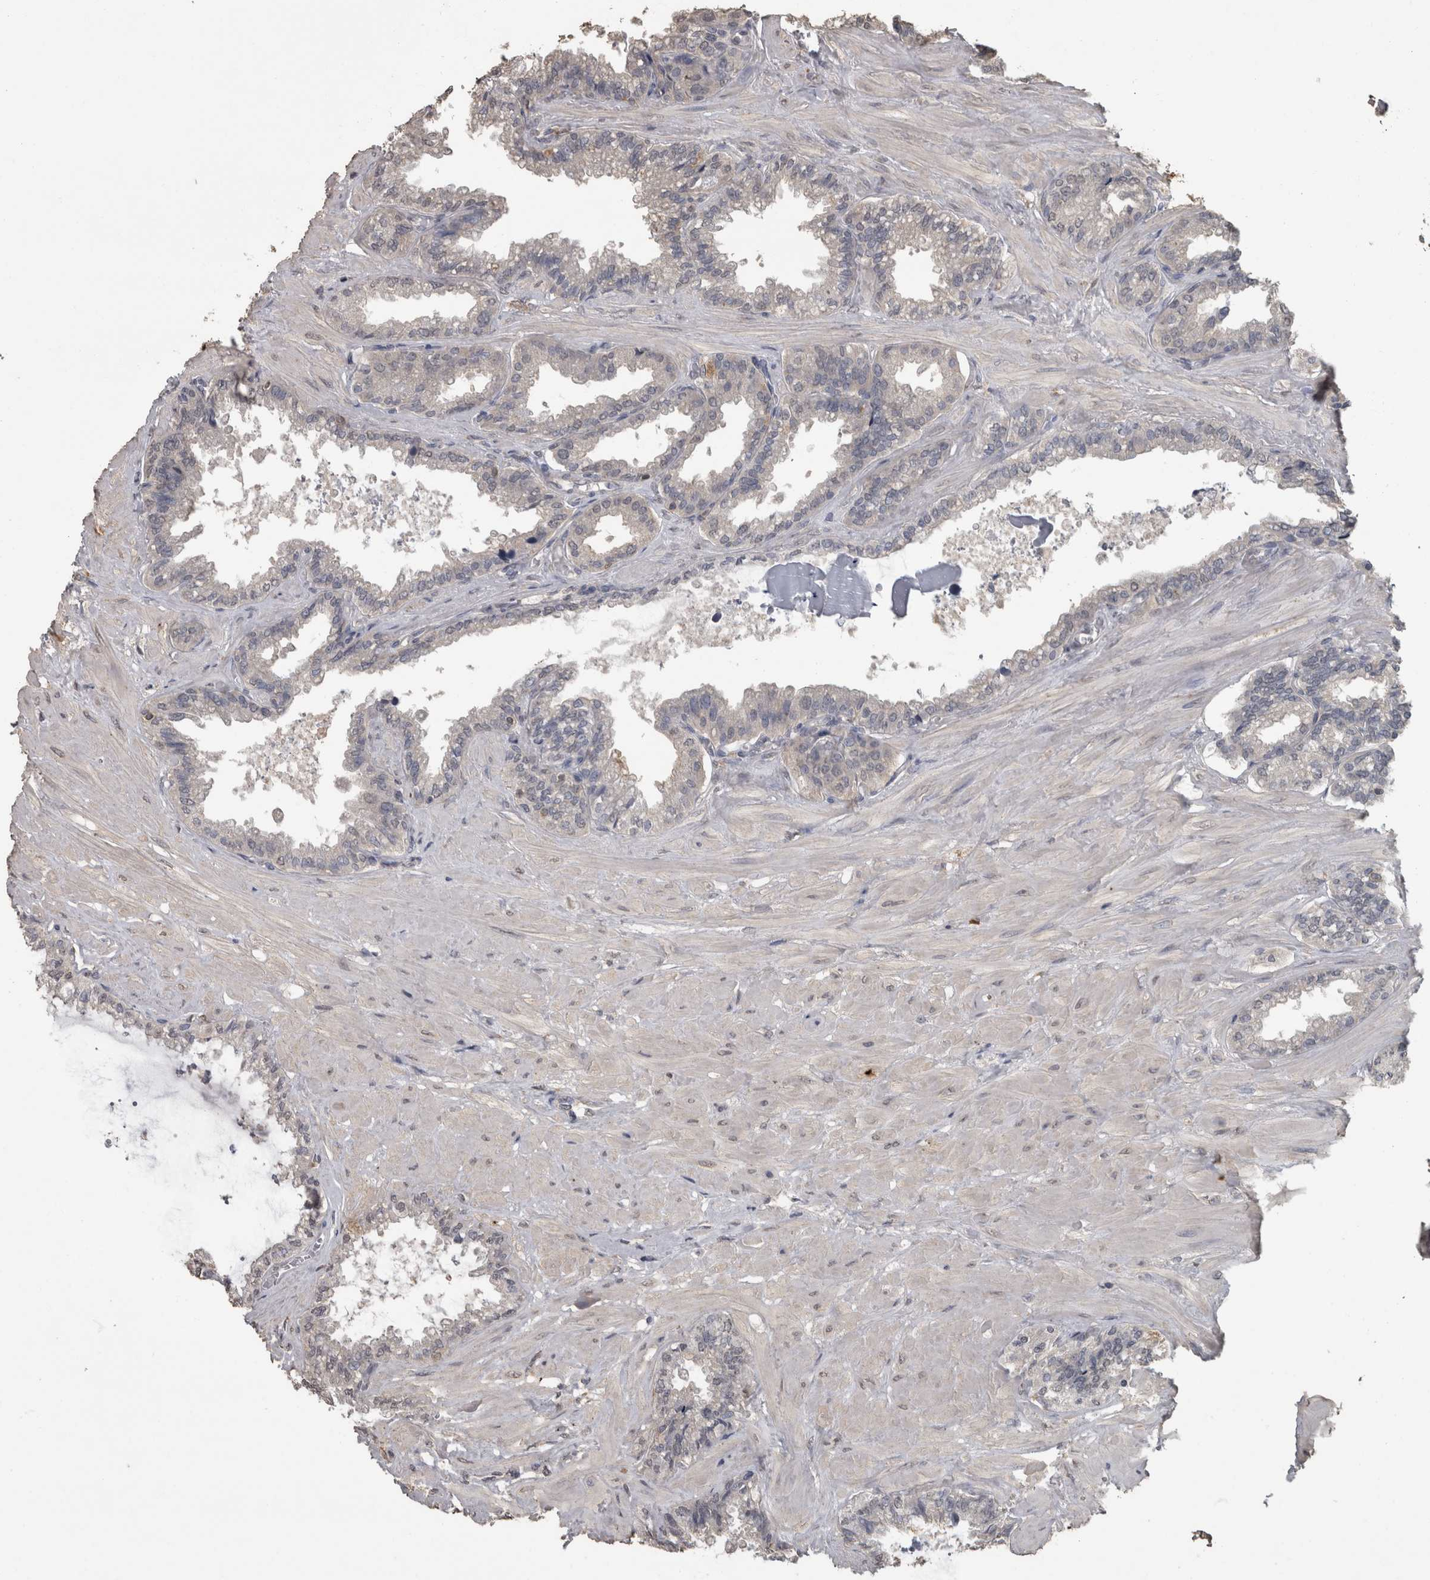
{"staining": {"intensity": "weak", "quantity": "<25%", "location": "cytoplasmic/membranous"}, "tissue": "seminal vesicle", "cell_type": "Glandular cells", "image_type": "normal", "snomed": [{"axis": "morphology", "description": "Normal tissue, NOS"}, {"axis": "topography", "description": "Seminal veicle"}], "caption": "There is no significant positivity in glandular cells of seminal vesicle.", "gene": "PIK3AP1", "patient": {"sex": "male", "age": 46}}